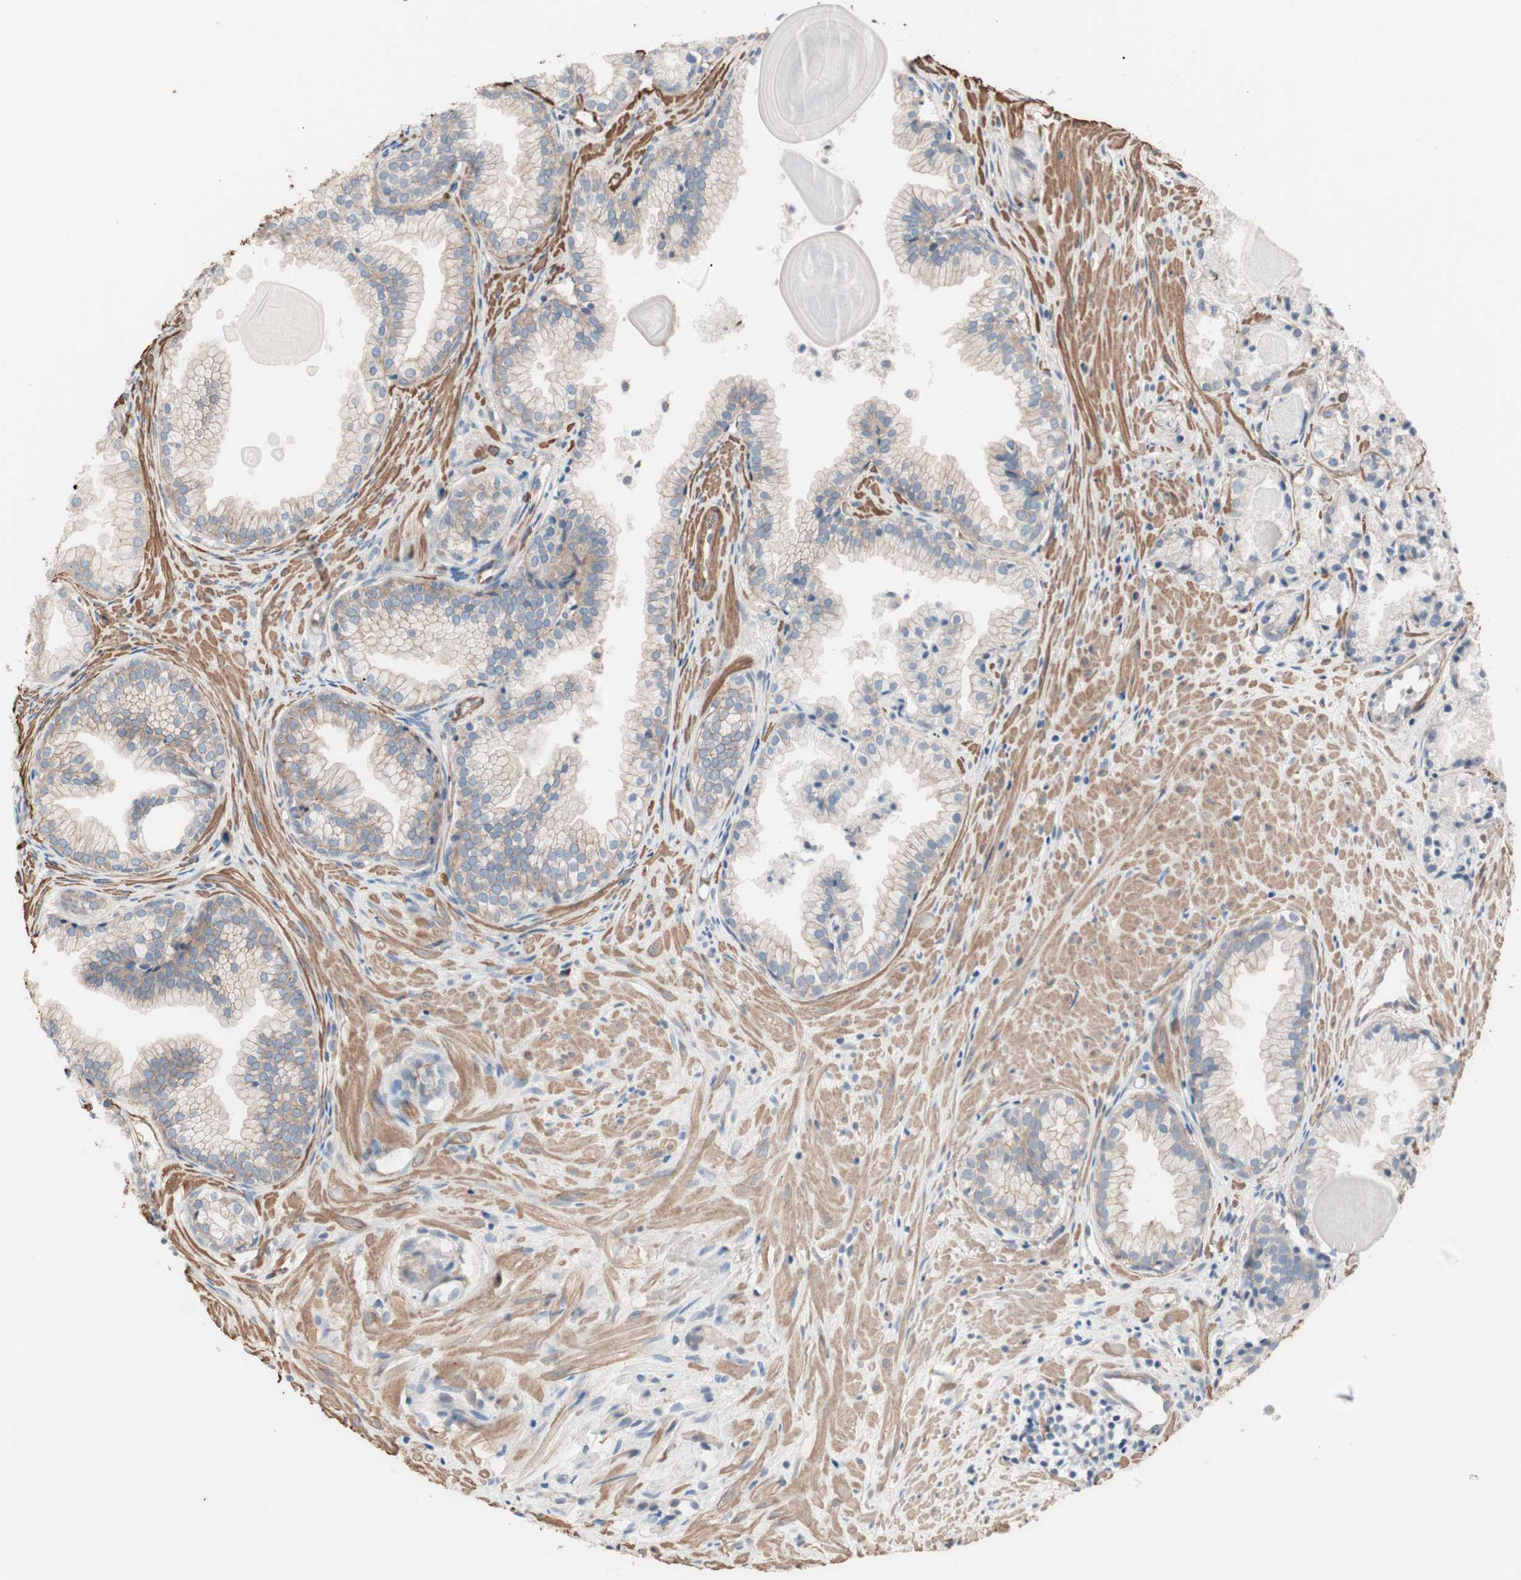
{"staining": {"intensity": "negative", "quantity": "none", "location": "none"}, "tissue": "prostate cancer", "cell_type": "Tumor cells", "image_type": "cancer", "snomed": [{"axis": "morphology", "description": "Adenocarcinoma, Low grade"}, {"axis": "topography", "description": "Prostate"}], "caption": "This is an immunohistochemistry (IHC) image of prostate cancer. There is no staining in tumor cells.", "gene": "ALG5", "patient": {"sex": "male", "age": 72}}